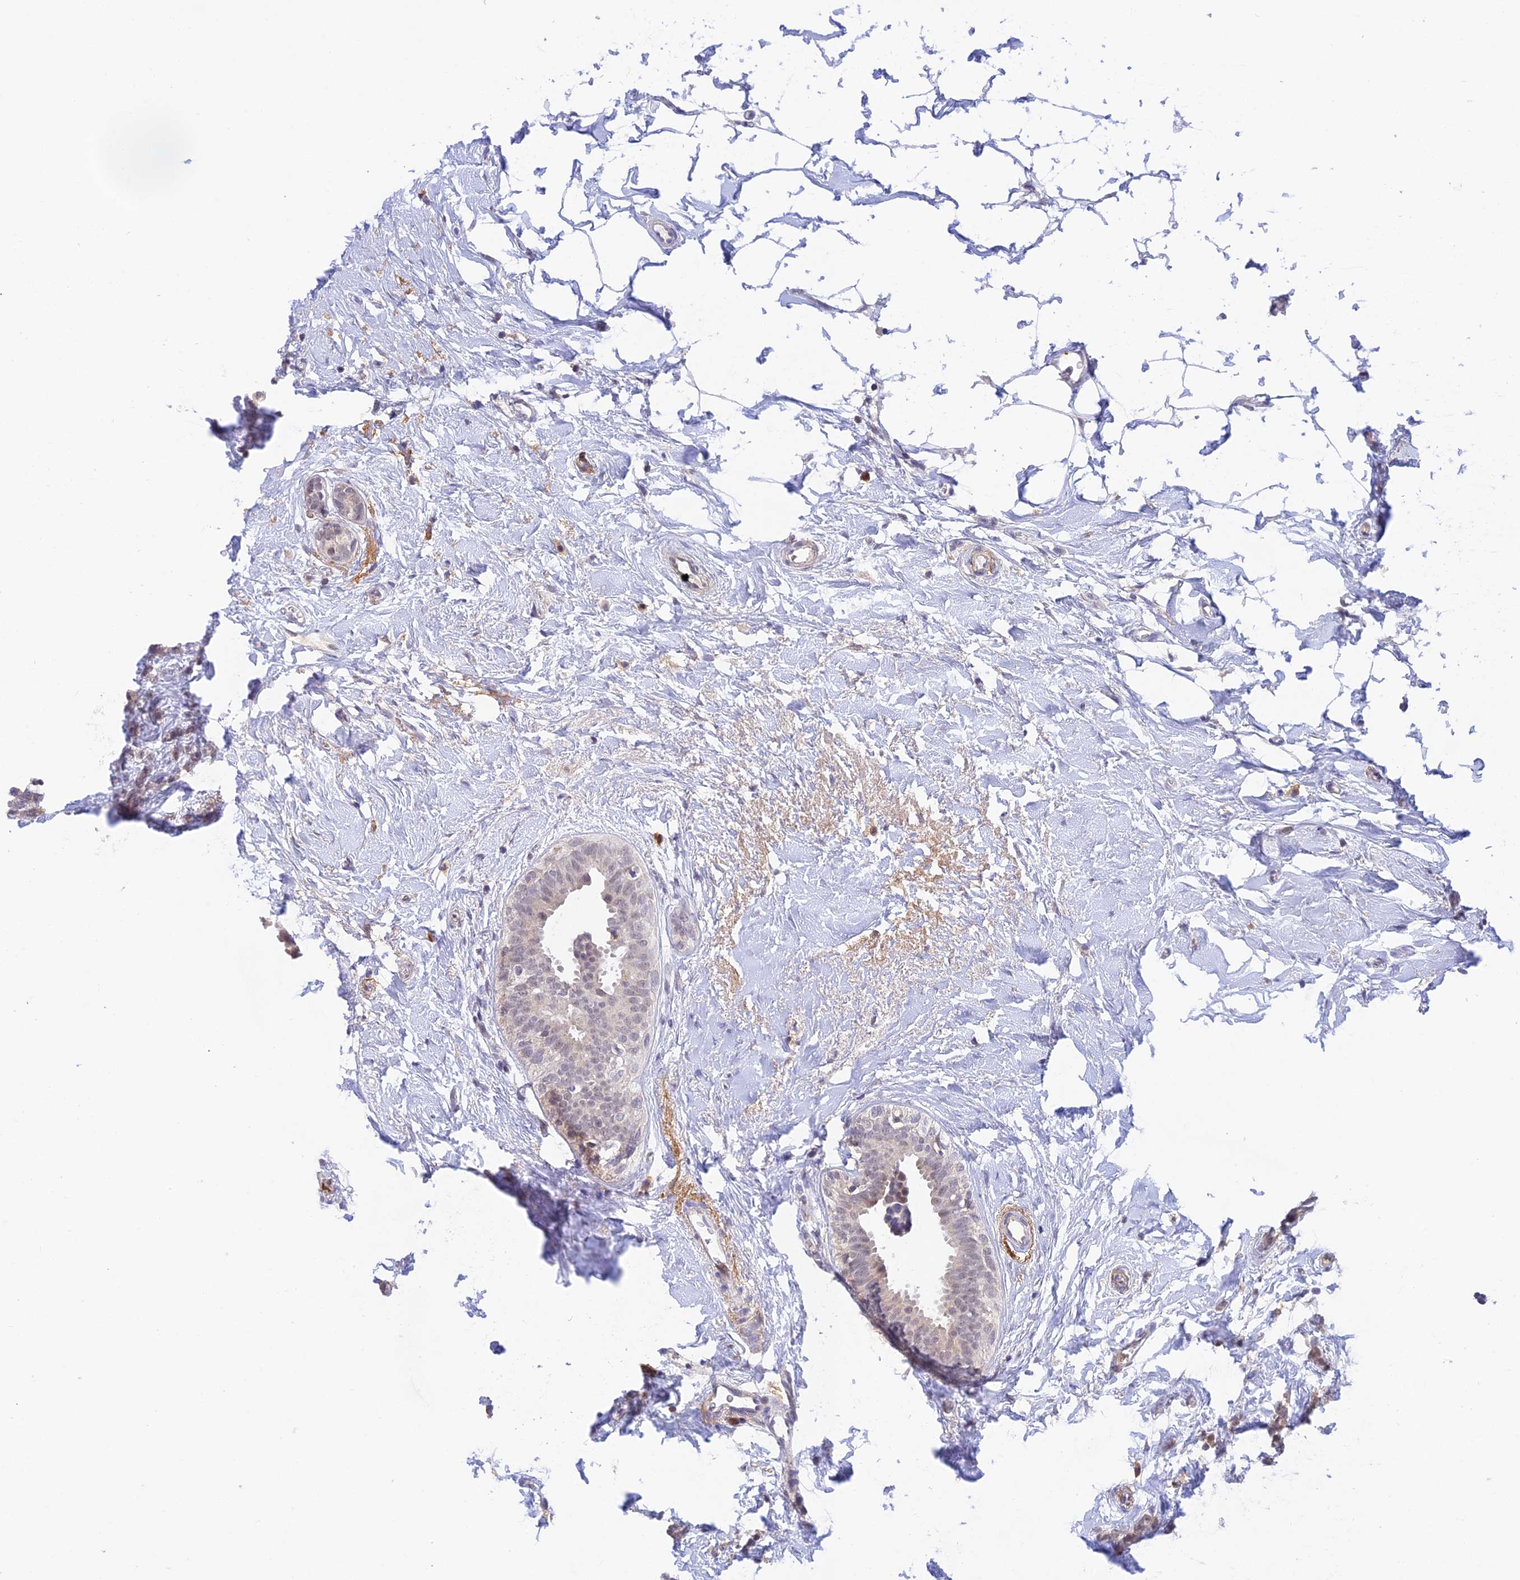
{"staining": {"intensity": "negative", "quantity": "none", "location": "none"}, "tissue": "breast cancer", "cell_type": "Tumor cells", "image_type": "cancer", "snomed": [{"axis": "morphology", "description": "Lobular carcinoma"}, {"axis": "topography", "description": "Breast"}], "caption": "This is a micrograph of immunohistochemistry staining of breast cancer (lobular carcinoma), which shows no positivity in tumor cells.", "gene": "PEX16", "patient": {"sex": "female", "age": 58}}